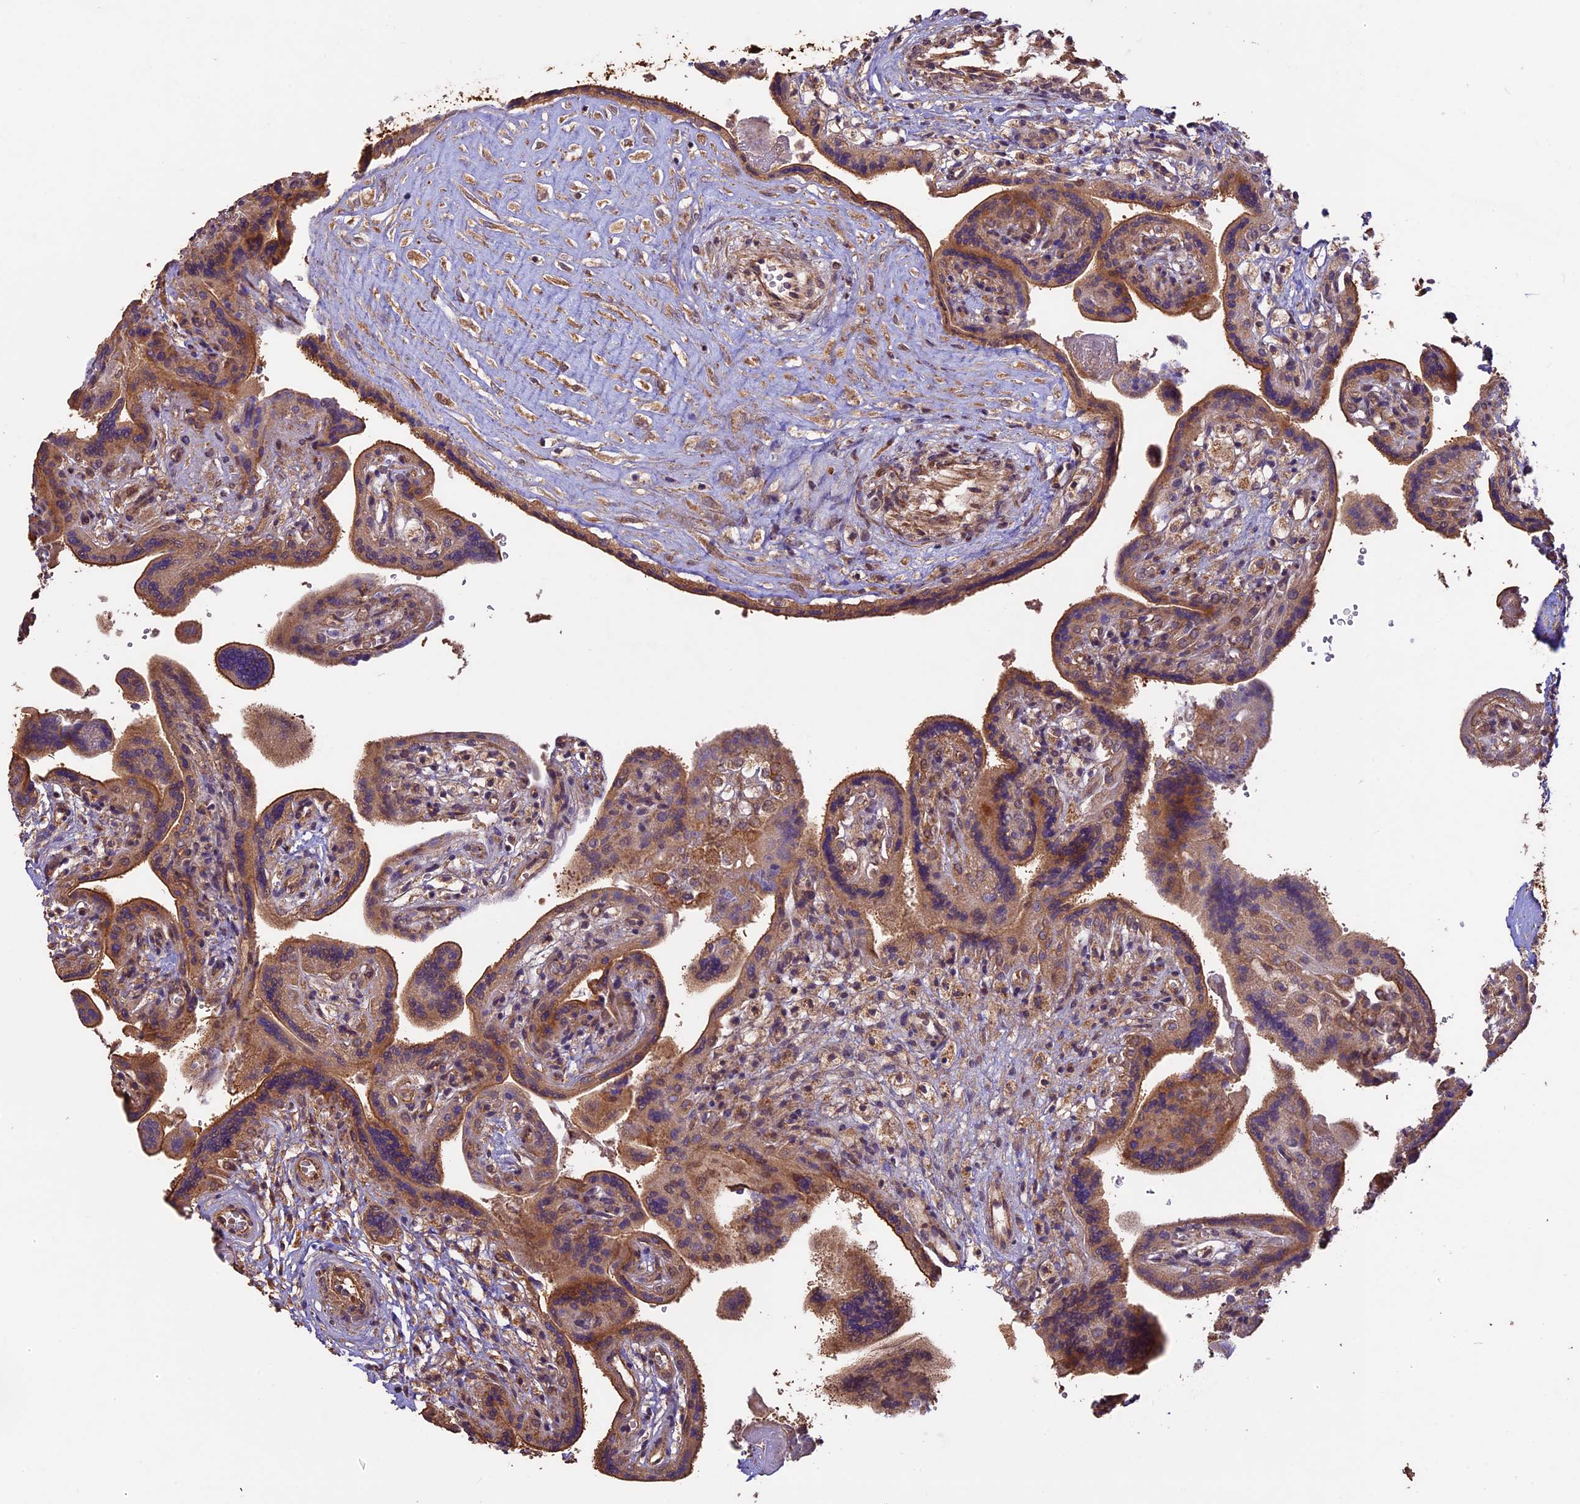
{"staining": {"intensity": "strong", "quantity": ">75%", "location": "cytoplasmic/membranous"}, "tissue": "placenta", "cell_type": "Trophoblastic cells", "image_type": "normal", "snomed": [{"axis": "morphology", "description": "Normal tissue, NOS"}, {"axis": "topography", "description": "Placenta"}], "caption": "This micrograph reveals IHC staining of unremarkable placenta, with high strong cytoplasmic/membranous expression in about >75% of trophoblastic cells.", "gene": "BCAS4", "patient": {"sex": "female", "age": 37}}